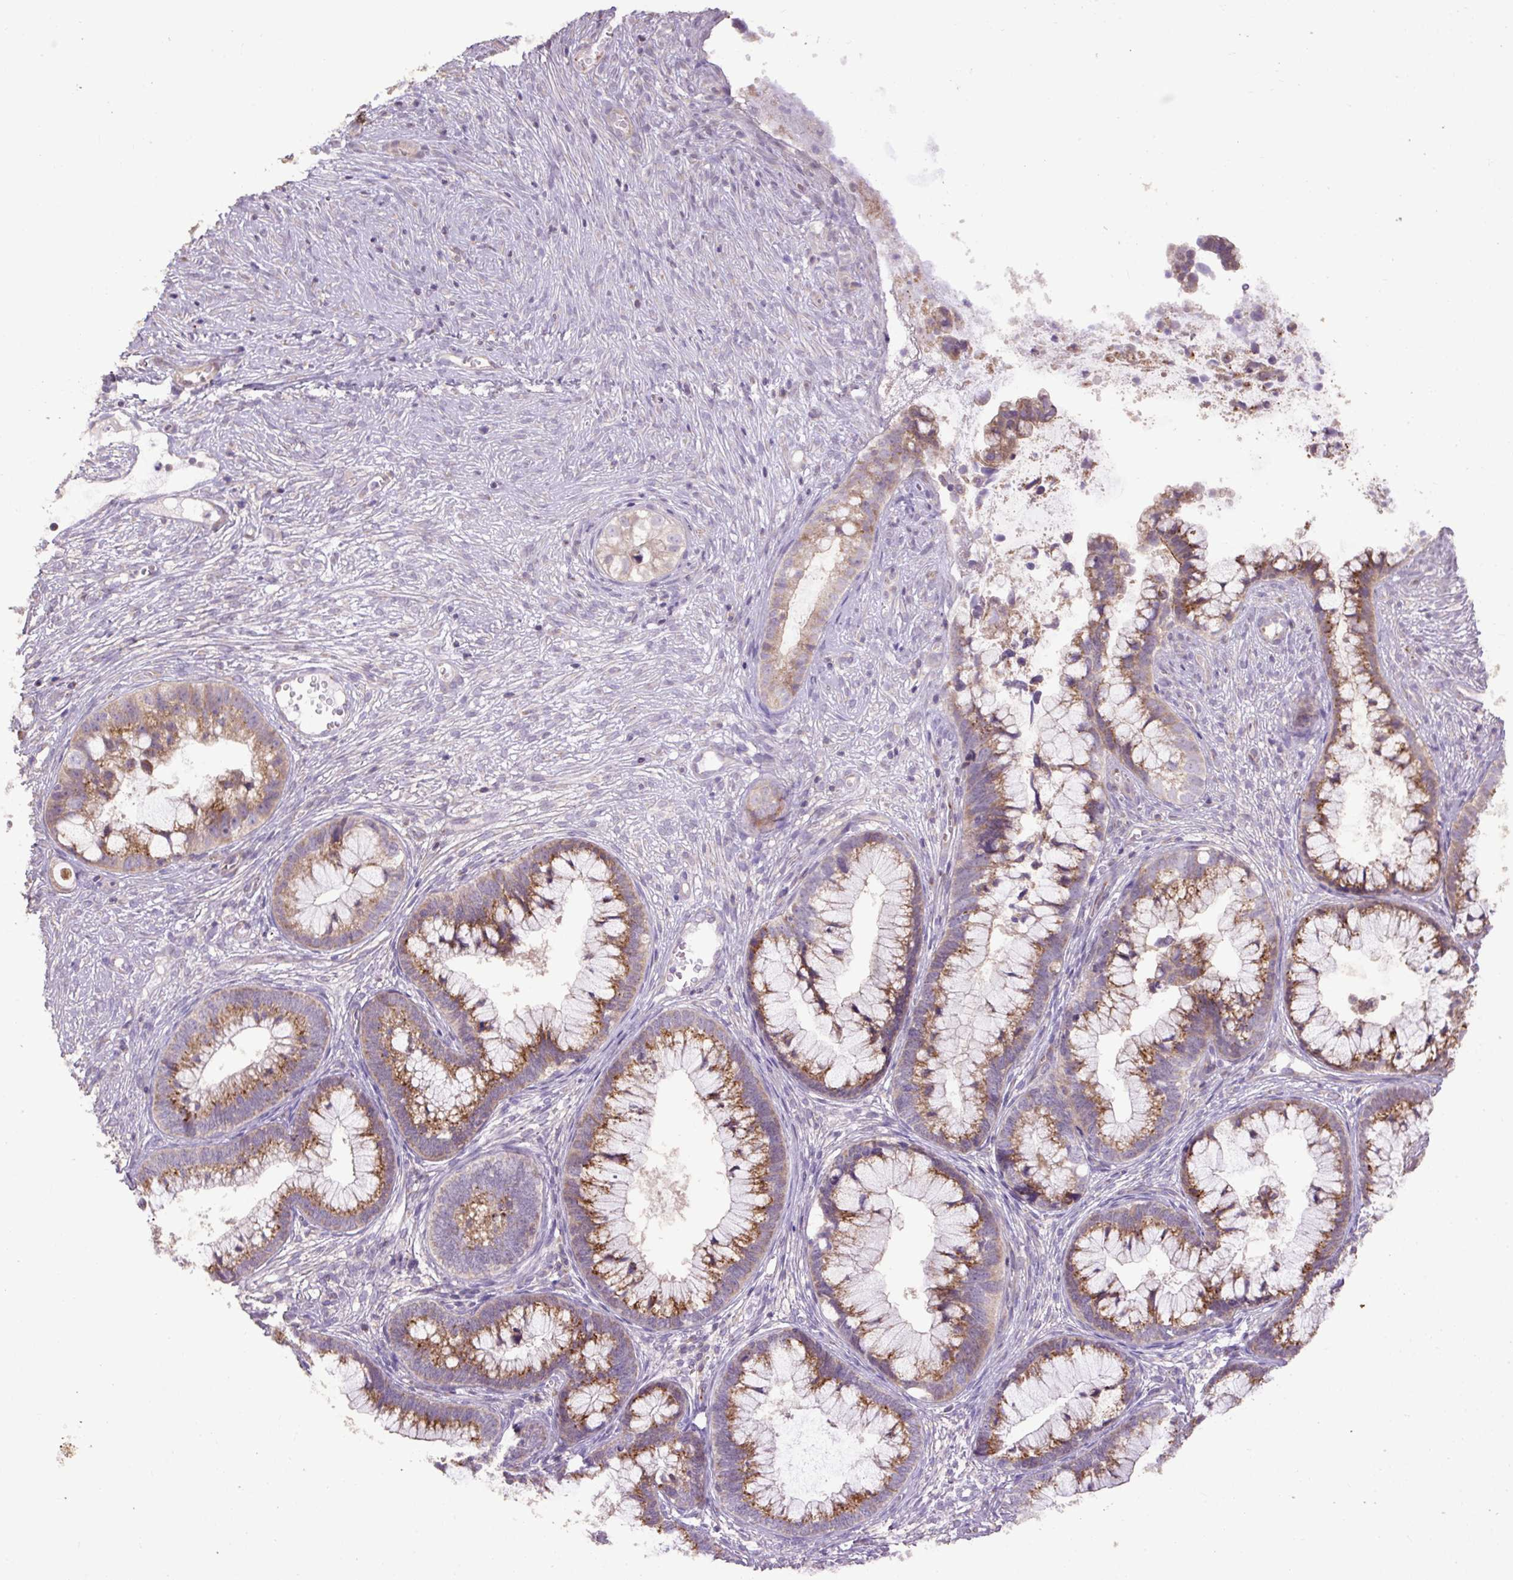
{"staining": {"intensity": "moderate", "quantity": ">75%", "location": "cytoplasmic/membranous"}, "tissue": "cervical cancer", "cell_type": "Tumor cells", "image_type": "cancer", "snomed": [{"axis": "morphology", "description": "Adenocarcinoma, NOS"}, {"axis": "topography", "description": "Cervix"}], "caption": "Cervical cancer stained for a protein (brown) shows moderate cytoplasmic/membranous positive staining in approximately >75% of tumor cells.", "gene": "ABR", "patient": {"sex": "female", "age": 44}}